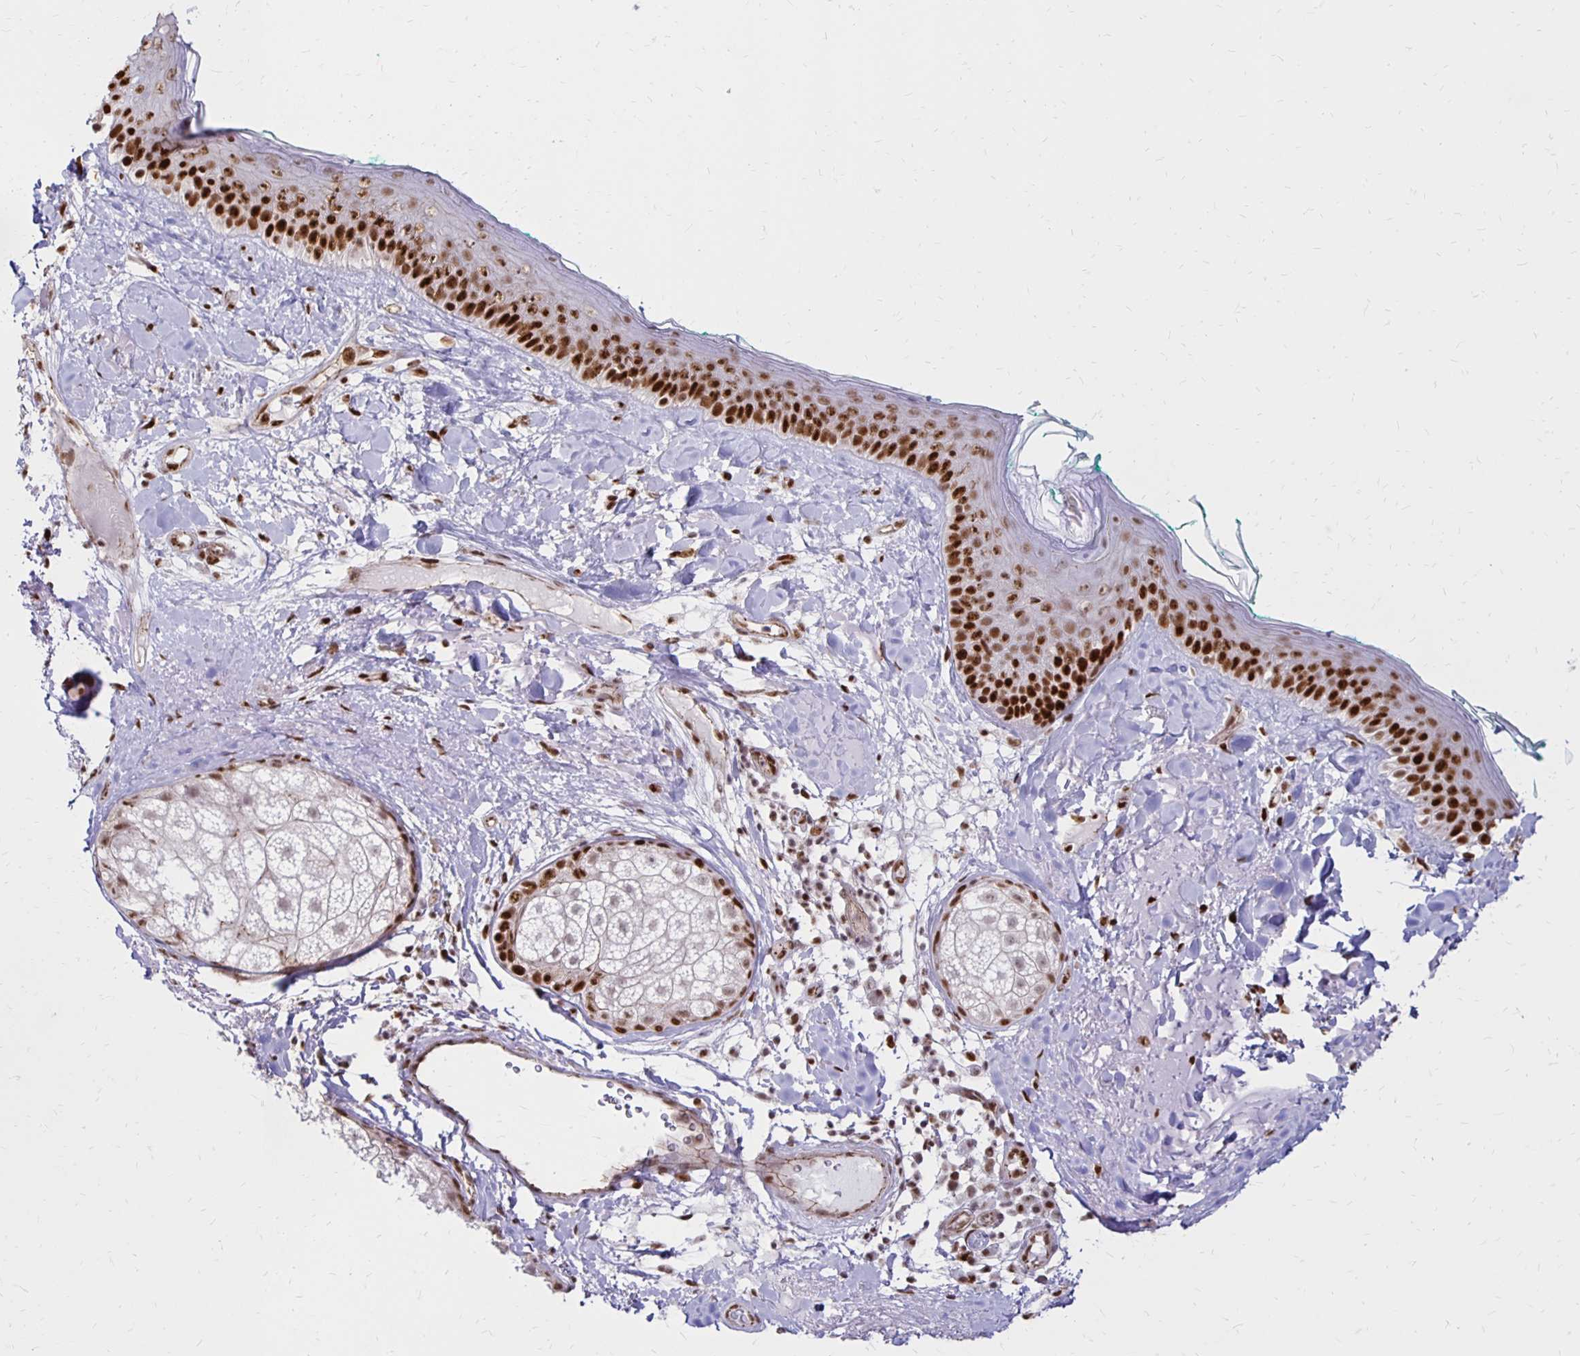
{"staining": {"intensity": "strong", "quantity": ">75%", "location": "nuclear"}, "tissue": "skin", "cell_type": "Fibroblasts", "image_type": "normal", "snomed": [{"axis": "morphology", "description": "Normal tissue, NOS"}, {"axis": "topography", "description": "Skin"}], "caption": "Skin stained with a brown dye demonstrates strong nuclear positive staining in approximately >75% of fibroblasts.", "gene": "DDB2", "patient": {"sex": "male", "age": 73}}